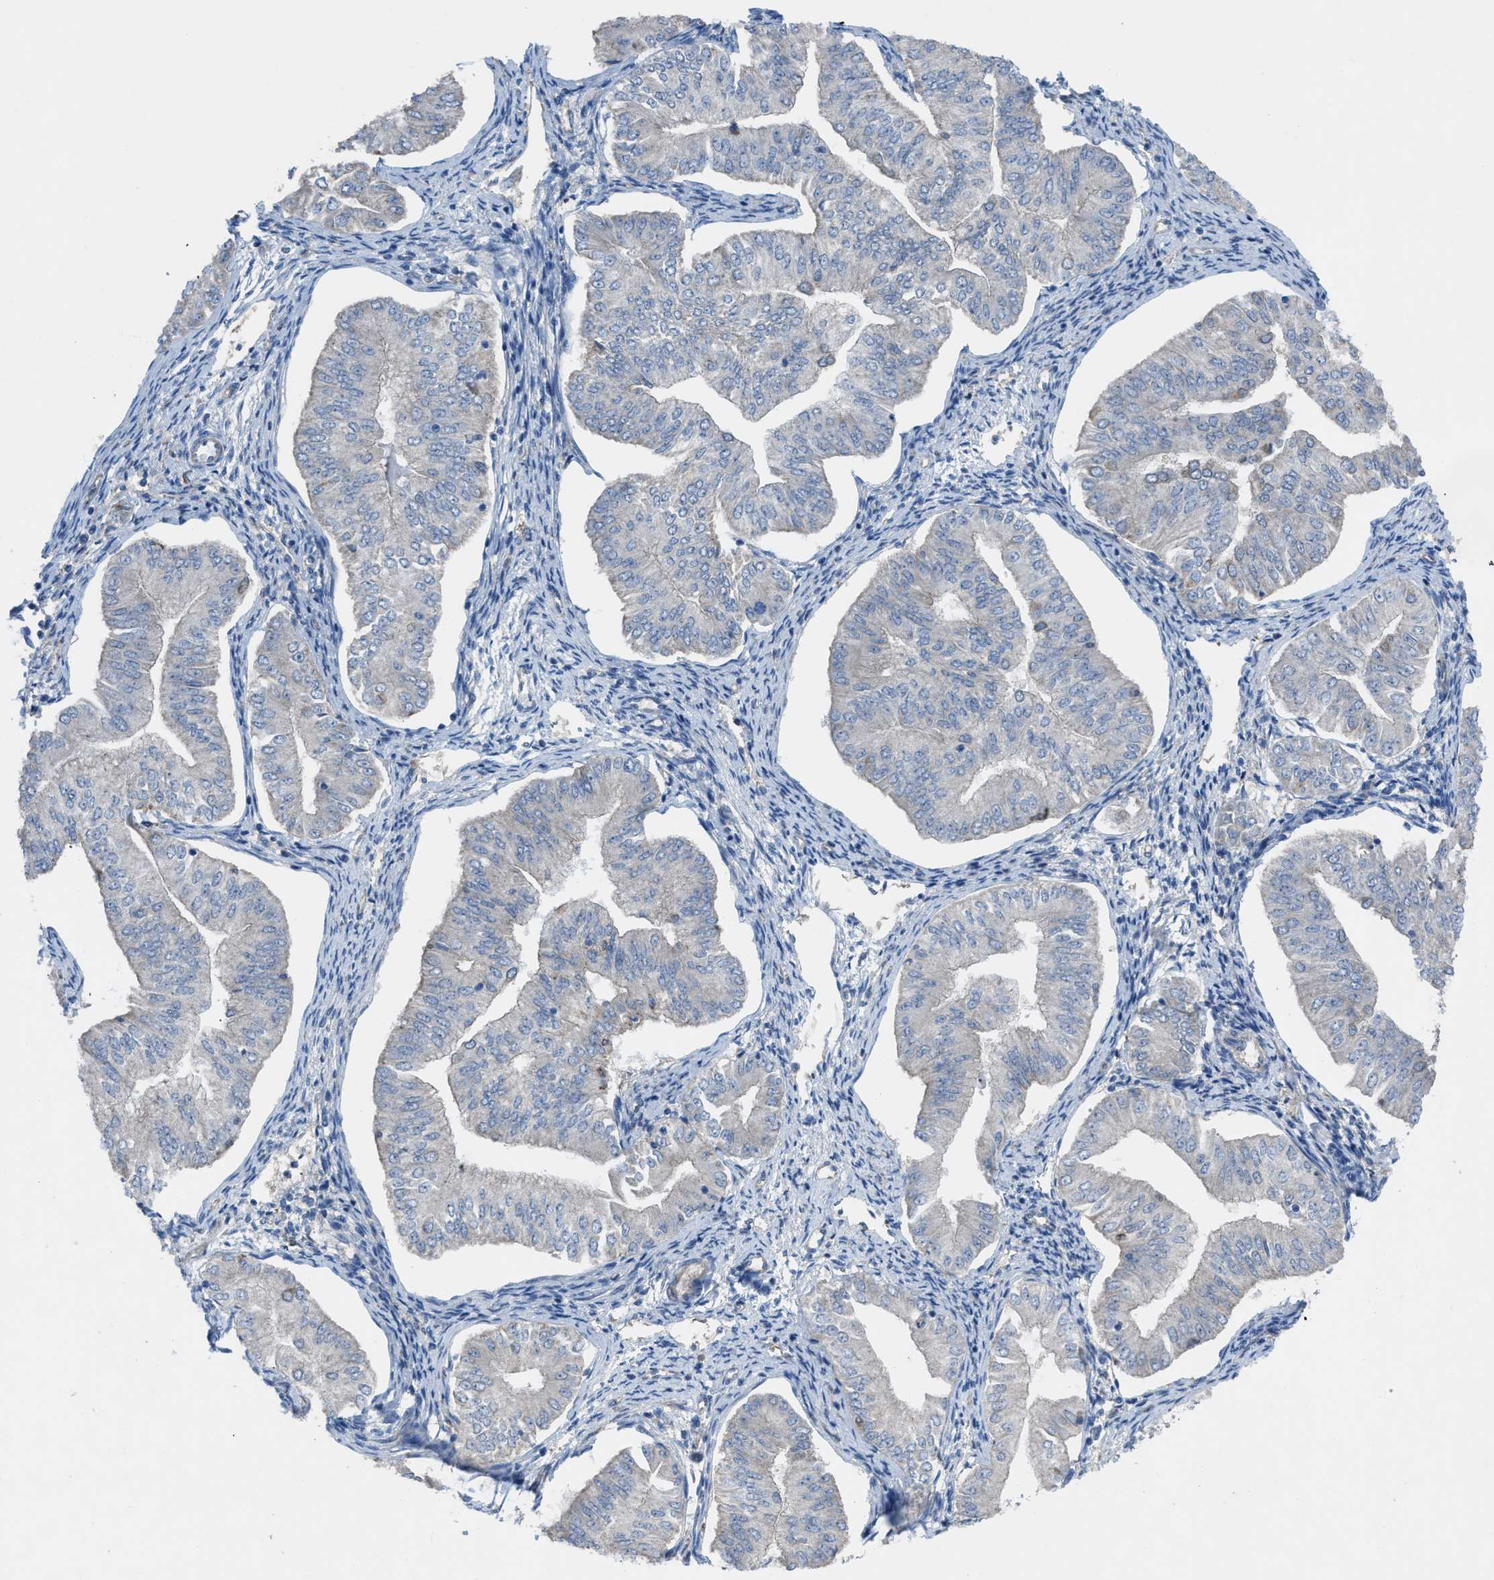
{"staining": {"intensity": "negative", "quantity": "none", "location": "none"}, "tissue": "endometrial cancer", "cell_type": "Tumor cells", "image_type": "cancer", "snomed": [{"axis": "morphology", "description": "Normal tissue, NOS"}, {"axis": "morphology", "description": "Adenocarcinoma, NOS"}, {"axis": "topography", "description": "Endometrium"}], "caption": "Immunohistochemistry (IHC) photomicrograph of neoplastic tissue: endometrial adenocarcinoma stained with DAB (3,3'-diaminobenzidine) exhibits no significant protein positivity in tumor cells.", "gene": "DOLPP1", "patient": {"sex": "female", "age": 53}}